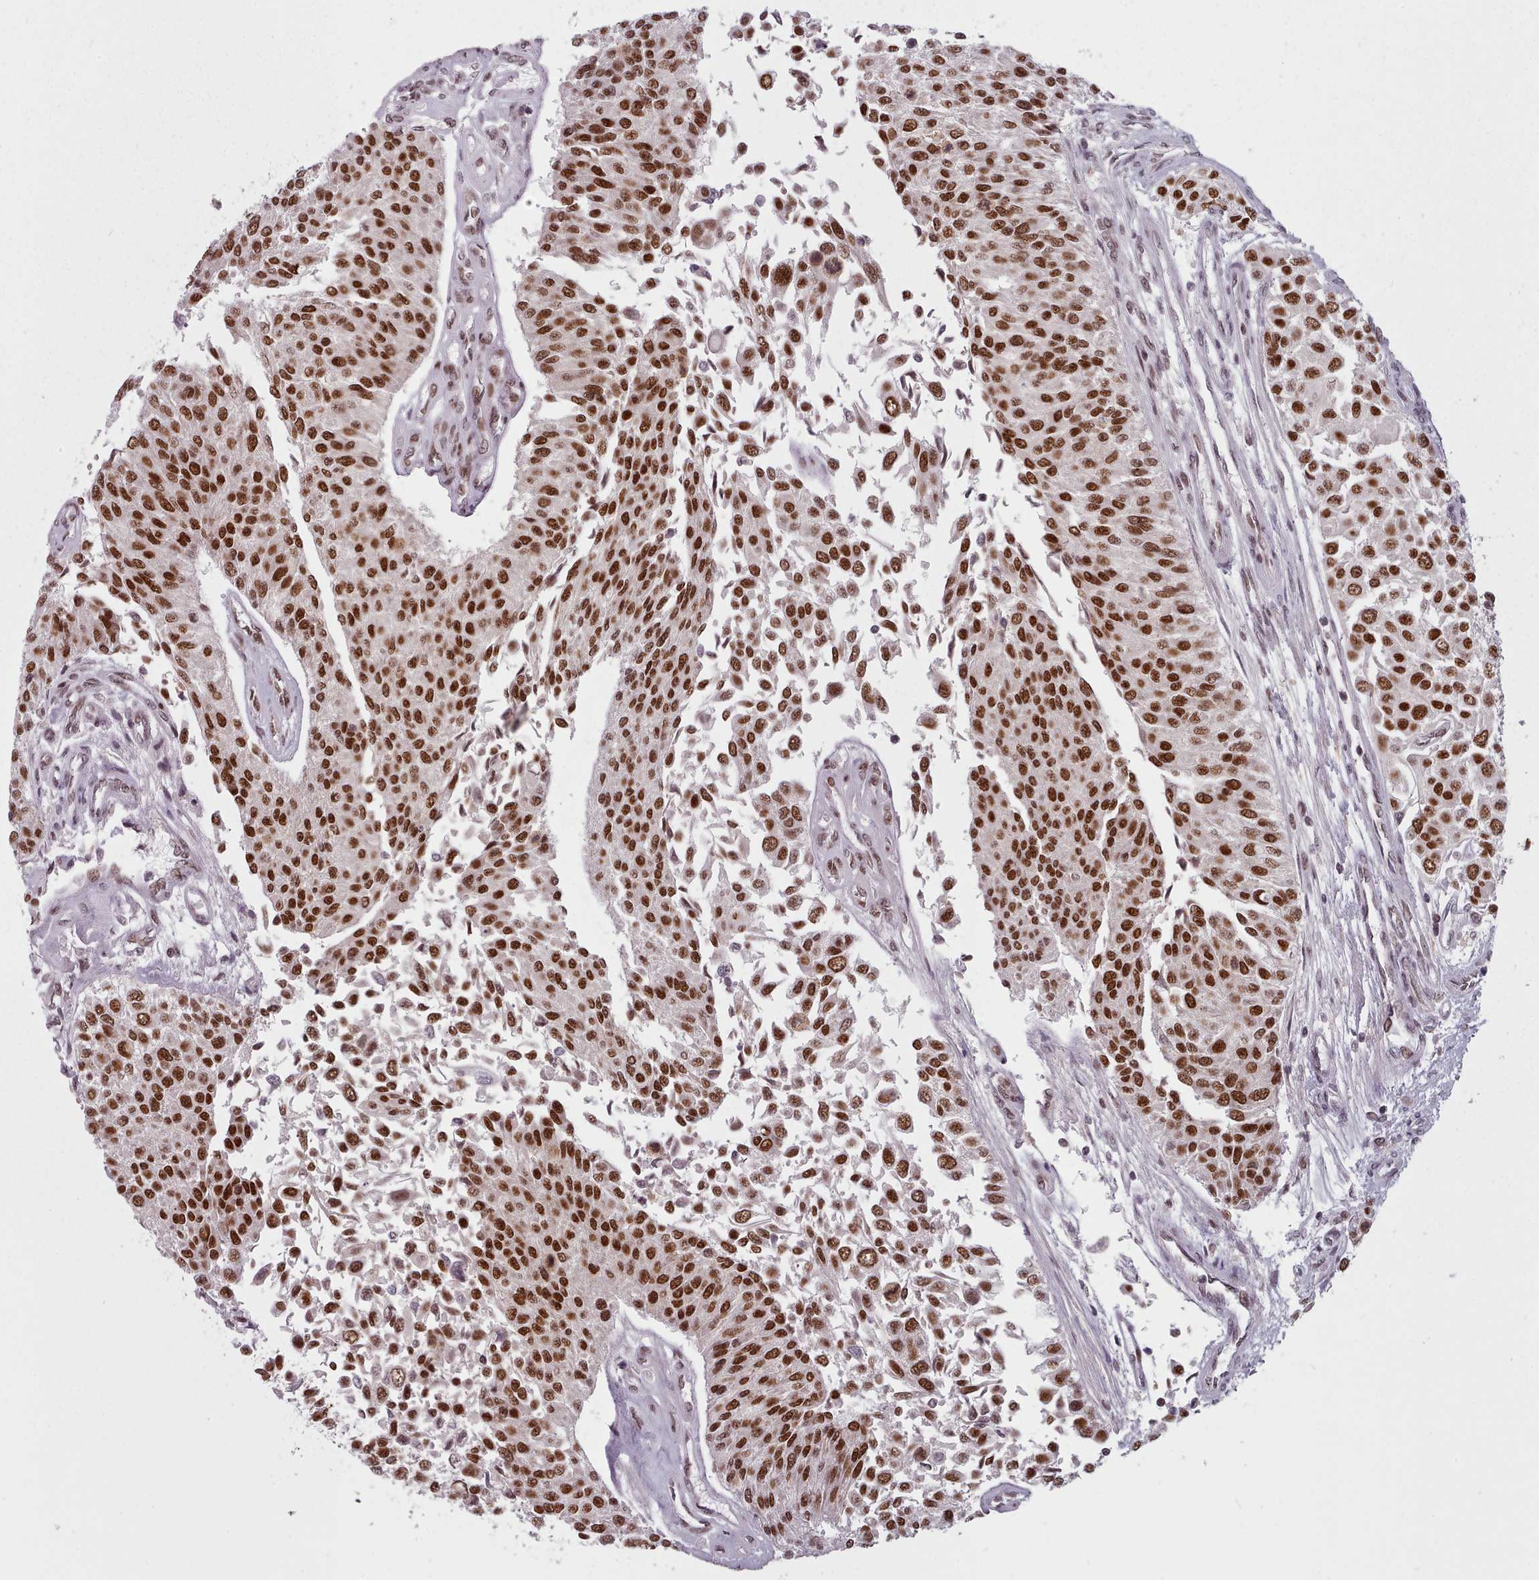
{"staining": {"intensity": "strong", "quantity": ">75%", "location": "nuclear"}, "tissue": "urothelial cancer", "cell_type": "Tumor cells", "image_type": "cancer", "snomed": [{"axis": "morphology", "description": "Urothelial carcinoma, NOS"}, {"axis": "topography", "description": "Urinary bladder"}], "caption": "Human transitional cell carcinoma stained for a protein (brown) shows strong nuclear positive staining in approximately >75% of tumor cells.", "gene": "SRSF9", "patient": {"sex": "male", "age": 55}}